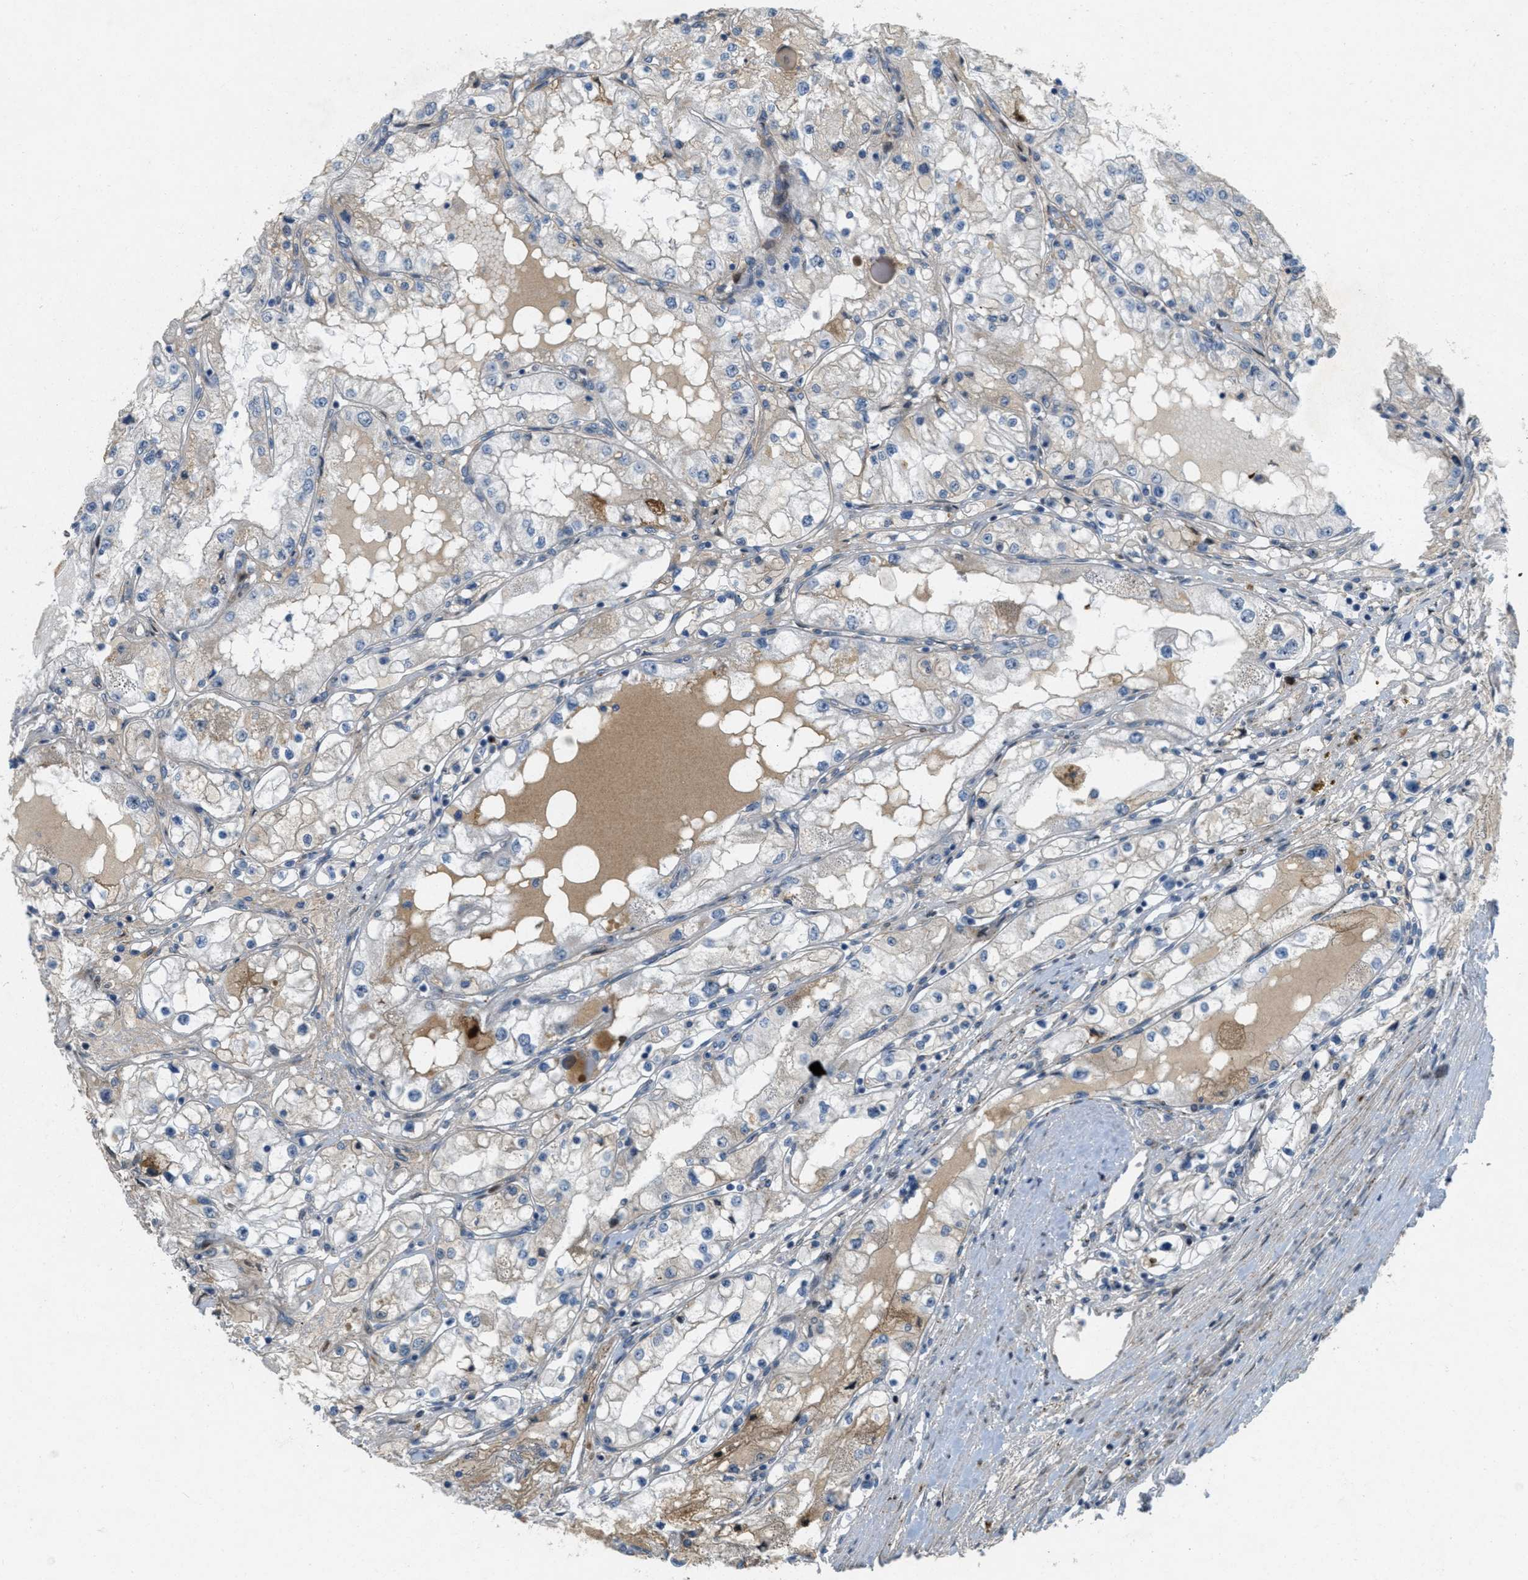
{"staining": {"intensity": "weak", "quantity": "25%-75%", "location": "cytoplasmic/membranous"}, "tissue": "renal cancer", "cell_type": "Tumor cells", "image_type": "cancer", "snomed": [{"axis": "morphology", "description": "Adenocarcinoma, NOS"}, {"axis": "topography", "description": "Kidney"}], "caption": "Tumor cells display low levels of weak cytoplasmic/membranous positivity in about 25%-75% of cells in human renal cancer (adenocarcinoma). (DAB IHC with brightfield microscopy, high magnification).", "gene": "ZFPL1", "patient": {"sex": "male", "age": 68}}